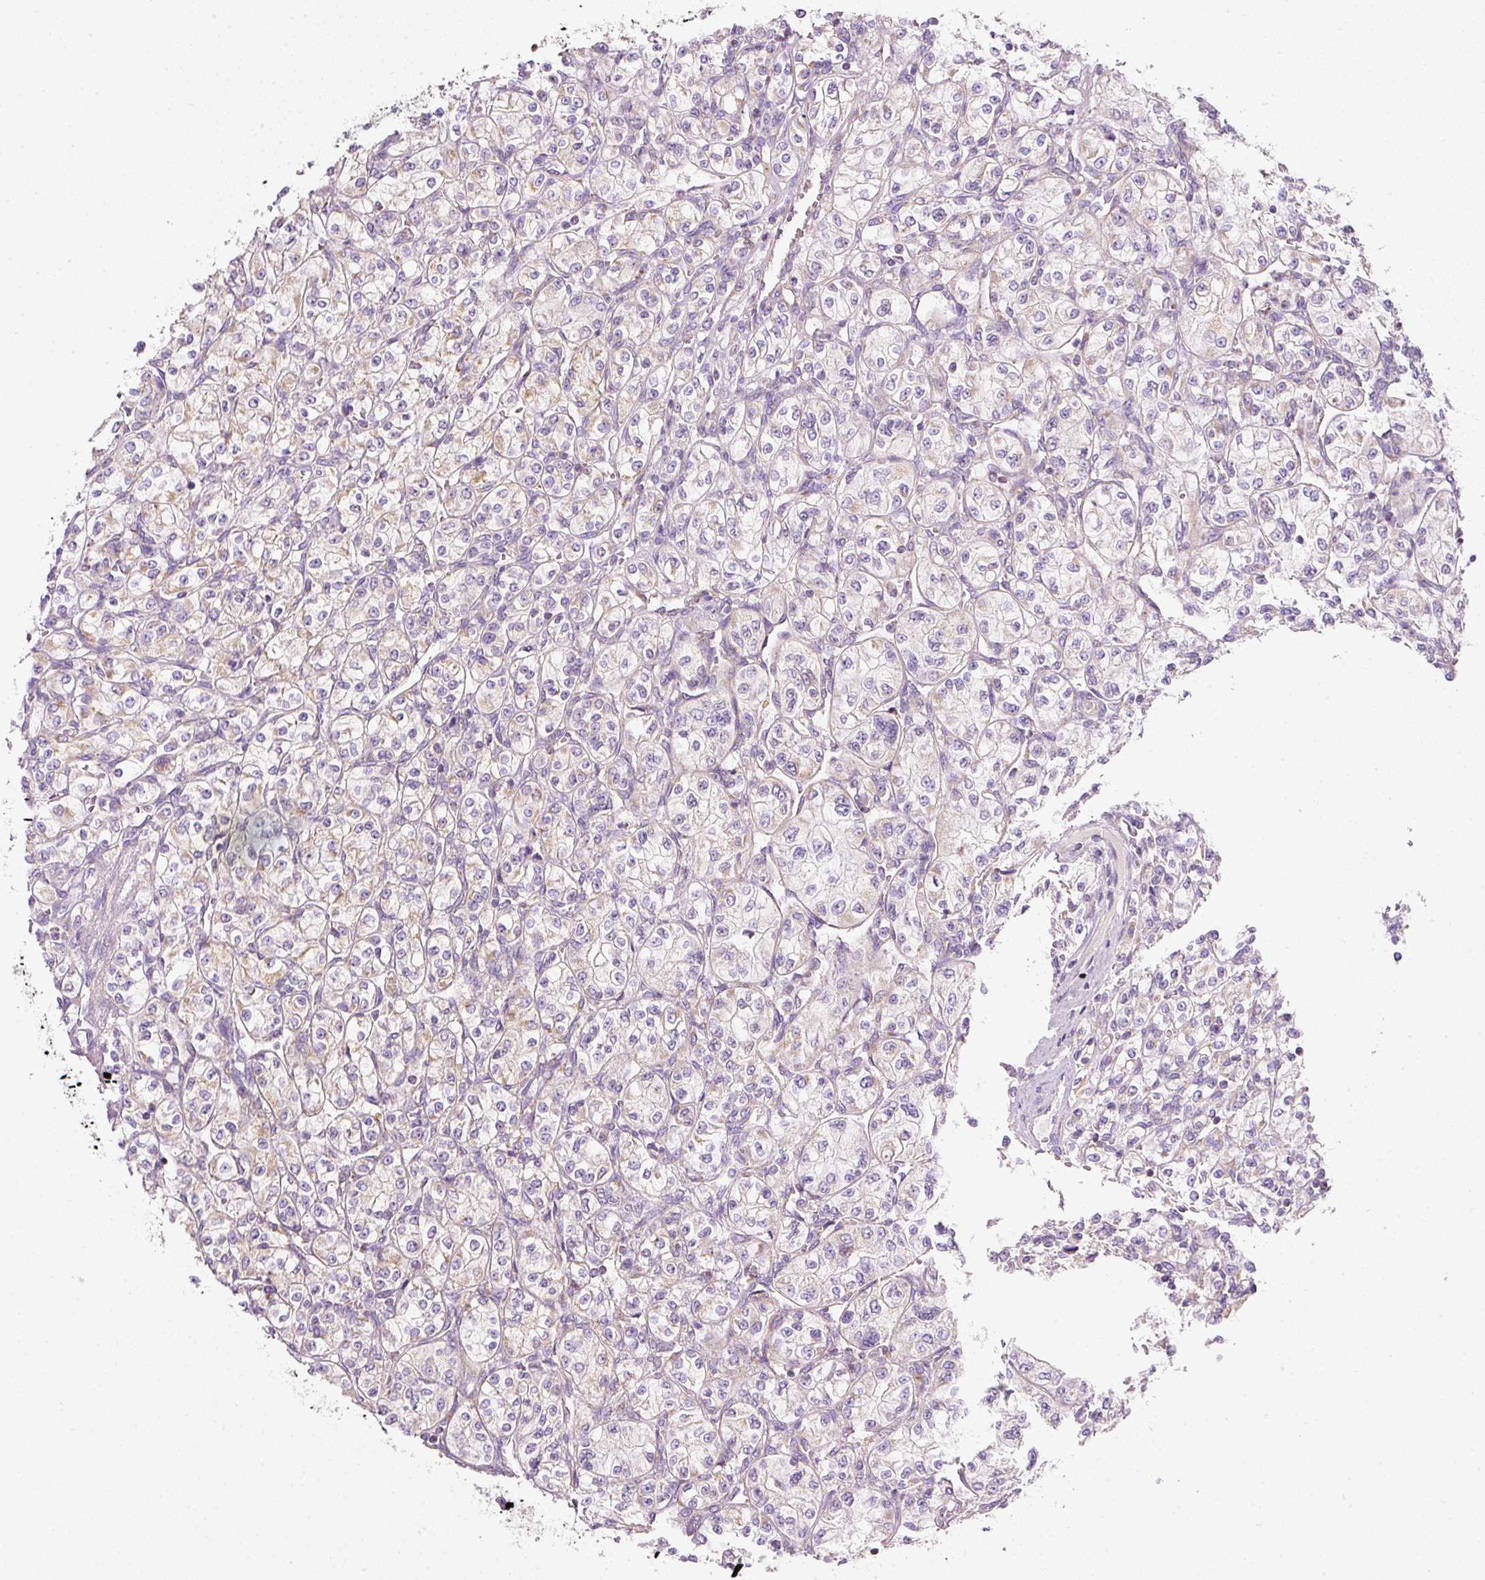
{"staining": {"intensity": "negative", "quantity": "none", "location": "none"}, "tissue": "renal cancer", "cell_type": "Tumor cells", "image_type": "cancer", "snomed": [{"axis": "morphology", "description": "Adenocarcinoma, NOS"}, {"axis": "topography", "description": "Kidney"}], "caption": "Human renal adenocarcinoma stained for a protein using IHC reveals no positivity in tumor cells.", "gene": "NDUFA1", "patient": {"sex": "male", "age": 77}}